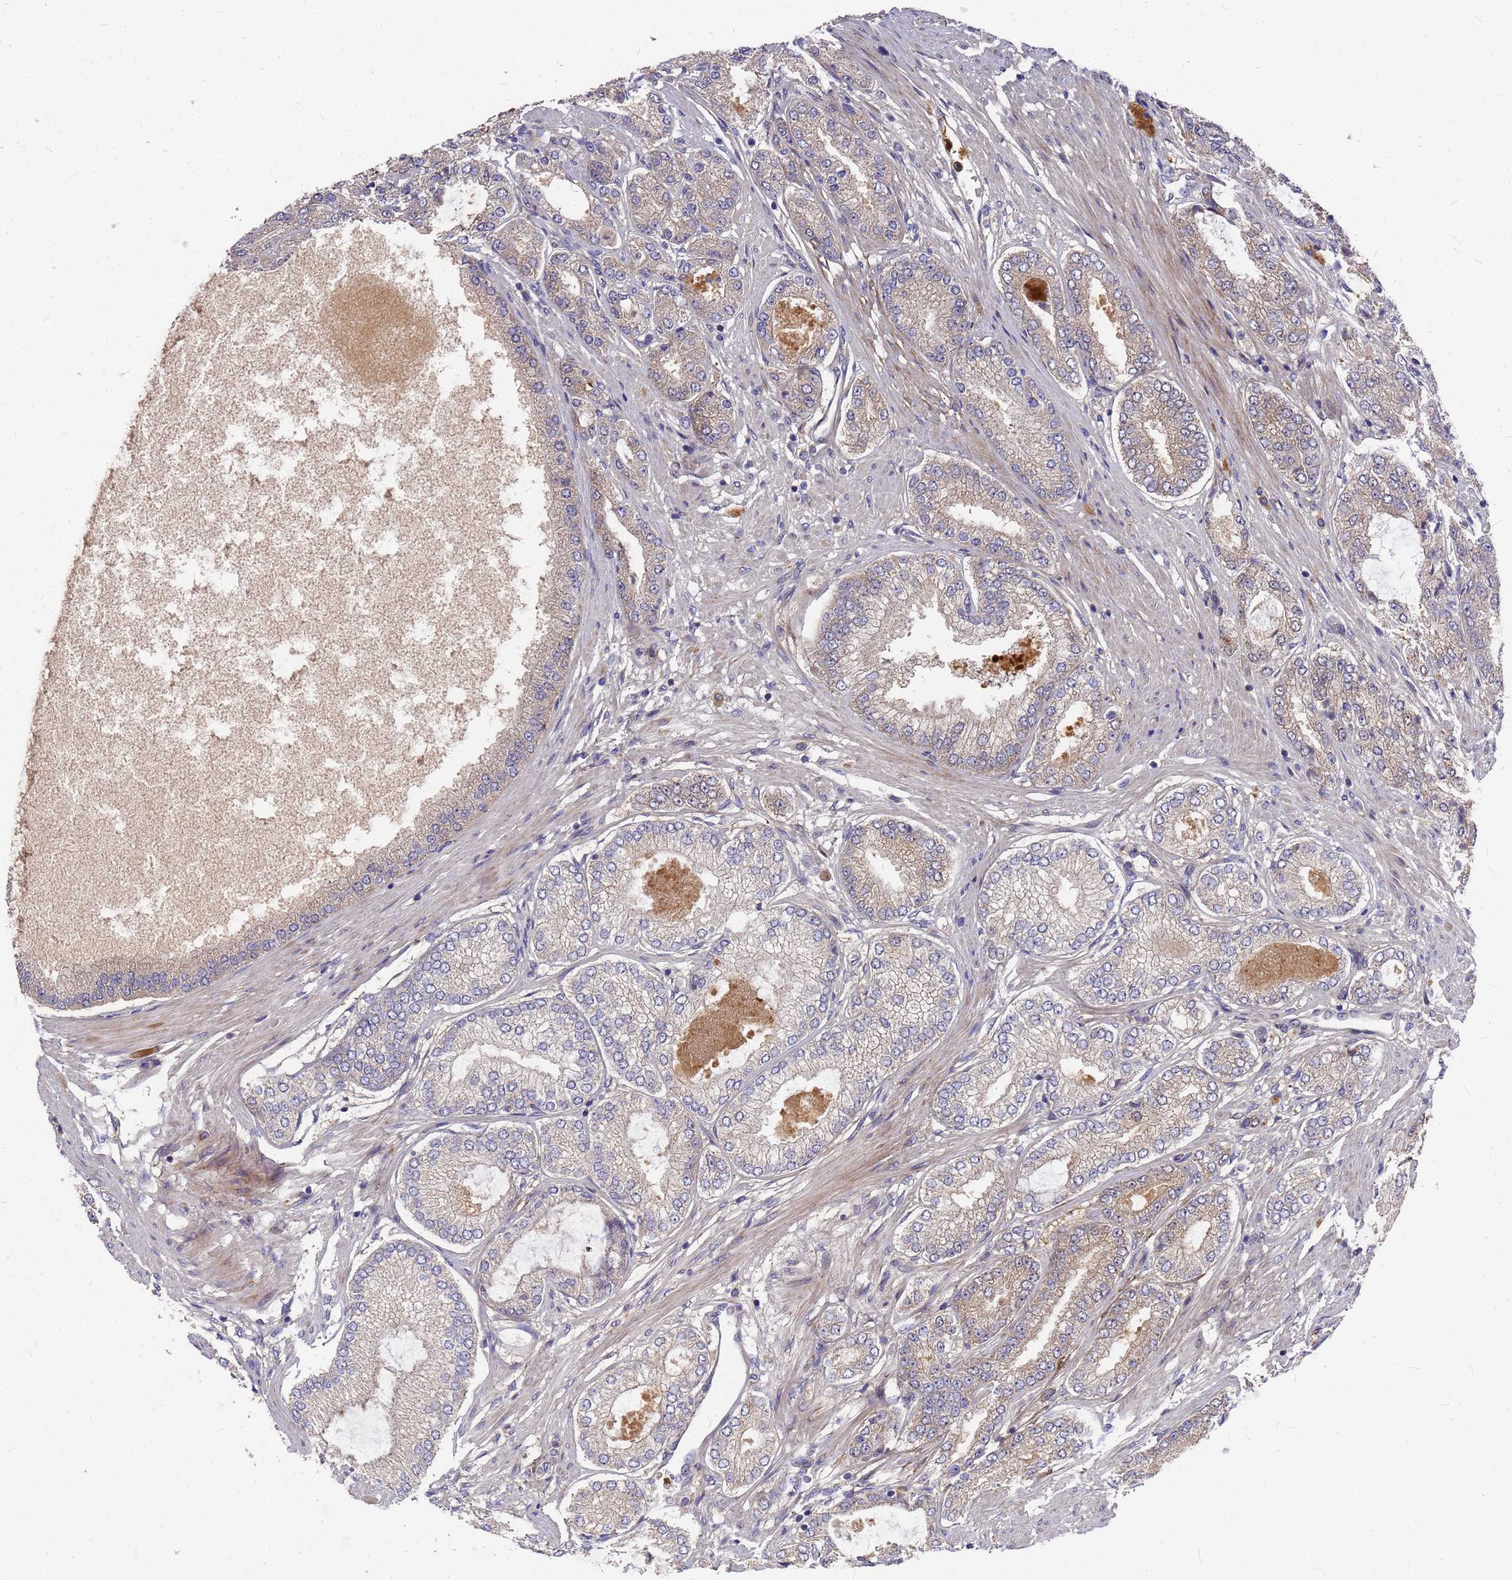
{"staining": {"intensity": "weak", "quantity": "25%-75%", "location": "cytoplasmic/membranous"}, "tissue": "prostate cancer", "cell_type": "Tumor cells", "image_type": "cancer", "snomed": [{"axis": "morphology", "description": "Adenocarcinoma, High grade"}, {"axis": "topography", "description": "Prostate"}], "caption": "Tumor cells display low levels of weak cytoplasmic/membranous staining in approximately 25%-75% of cells in human prostate cancer (high-grade adenocarcinoma).", "gene": "ZNF717", "patient": {"sex": "male", "age": 71}}